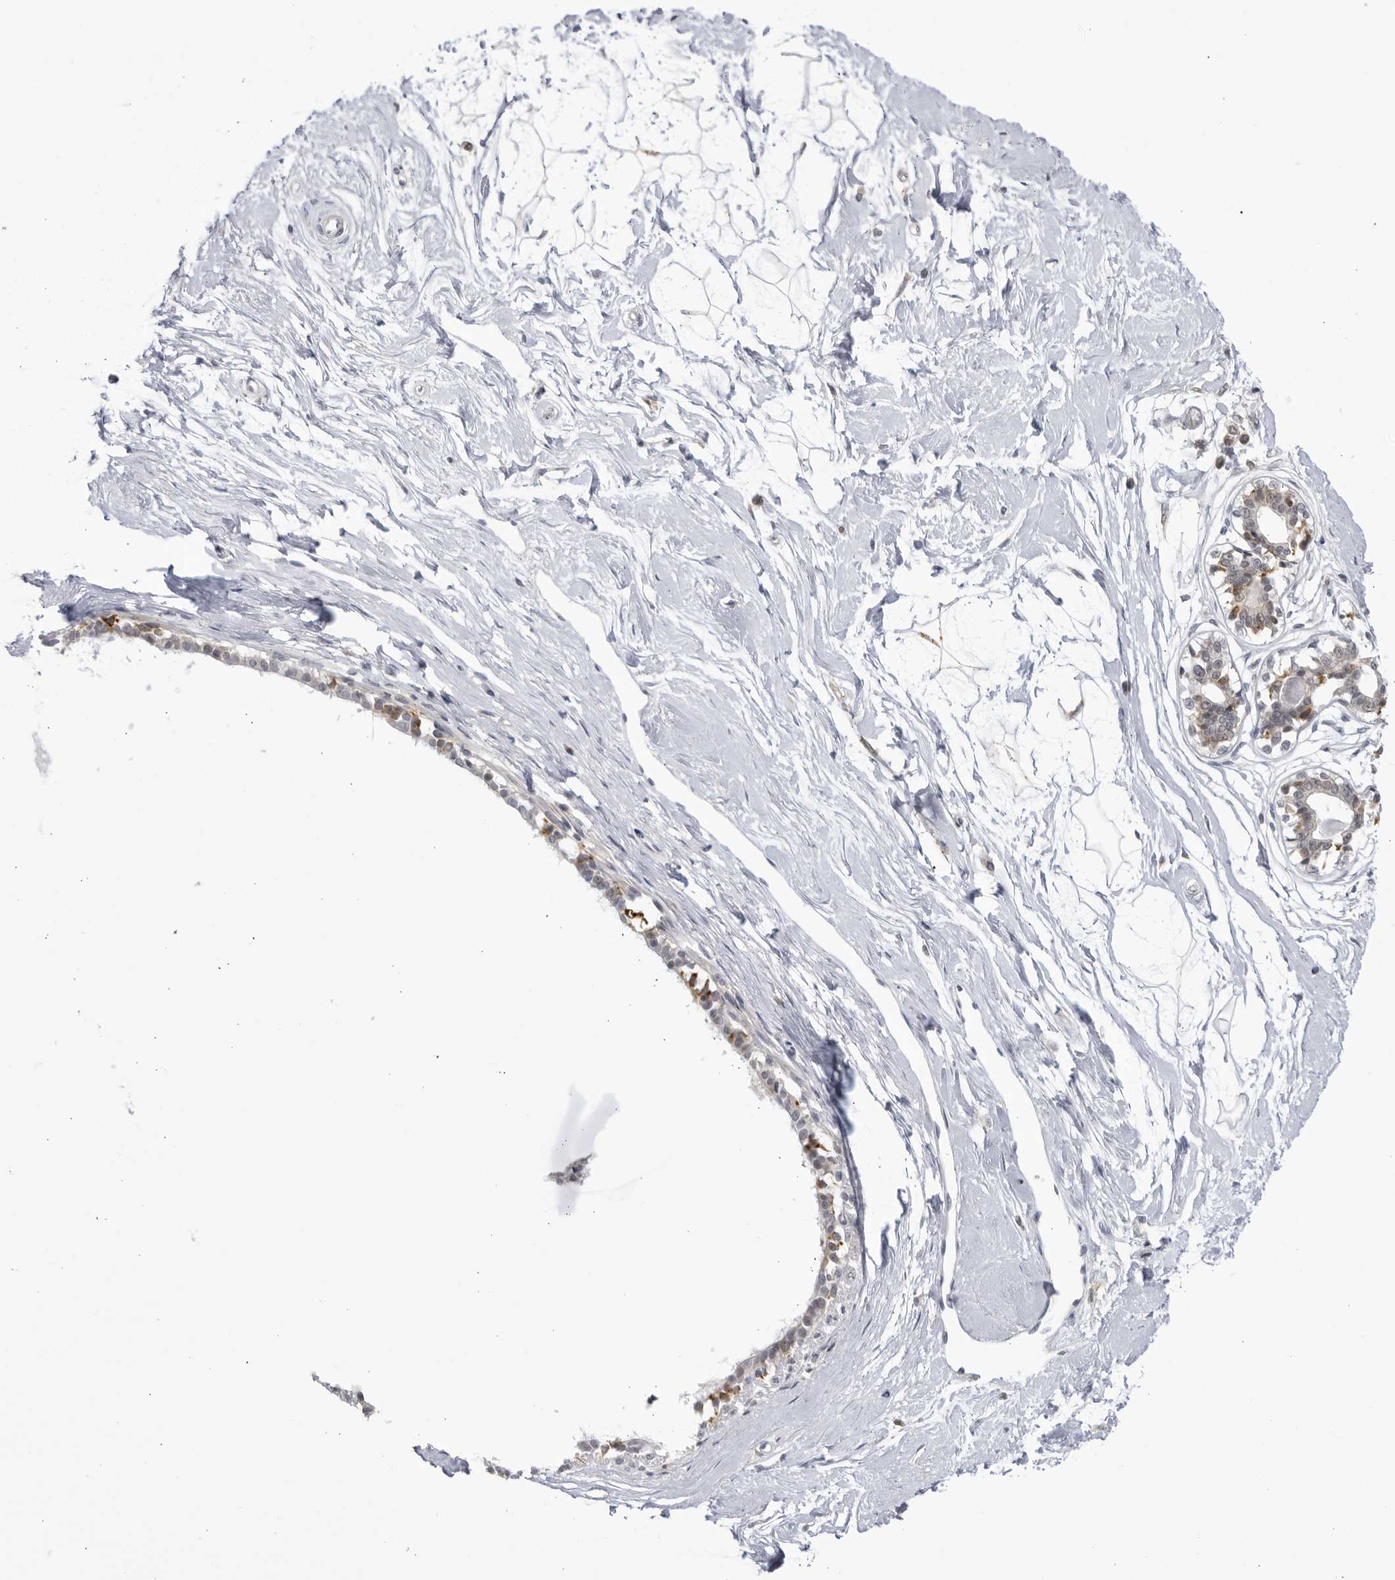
{"staining": {"intensity": "negative", "quantity": "none", "location": "none"}, "tissue": "breast", "cell_type": "Adipocytes", "image_type": "normal", "snomed": [{"axis": "morphology", "description": "Normal tissue, NOS"}, {"axis": "topography", "description": "Breast"}], "caption": "Immunohistochemistry (IHC) of normal breast shows no expression in adipocytes. (IHC, brightfield microscopy, high magnification).", "gene": "CNBD1", "patient": {"sex": "female", "age": 45}}